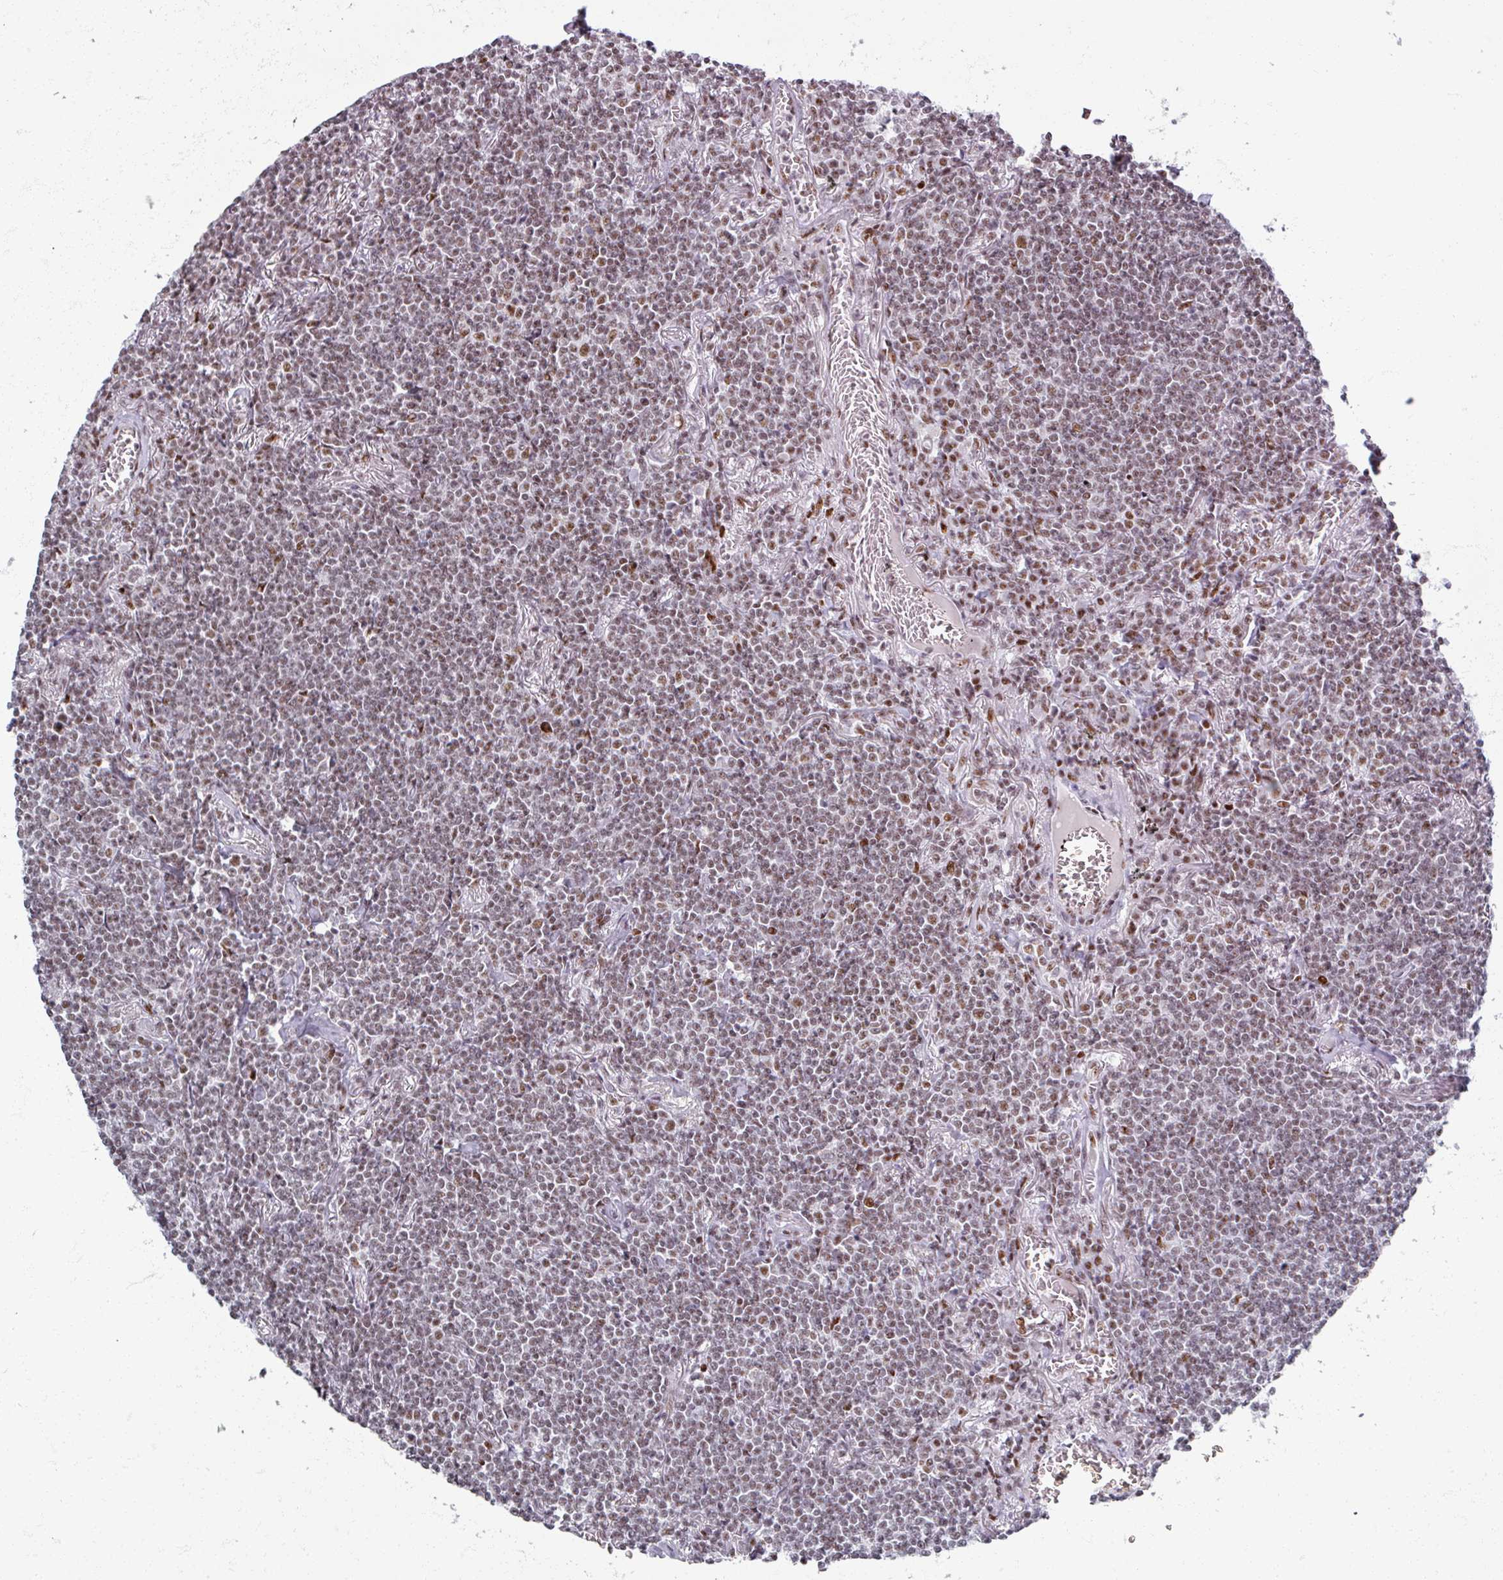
{"staining": {"intensity": "moderate", "quantity": ">75%", "location": "nuclear"}, "tissue": "lymphoma", "cell_type": "Tumor cells", "image_type": "cancer", "snomed": [{"axis": "morphology", "description": "Malignant lymphoma, non-Hodgkin's type, Low grade"}, {"axis": "topography", "description": "Lung"}], "caption": "DAB immunohistochemical staining of lymphoma exhibits moderate nuclear protein positivity in approximately >75% of tumor cells.", "gene": "ADAR", "patient": {"sex": "female", "age": 71}}